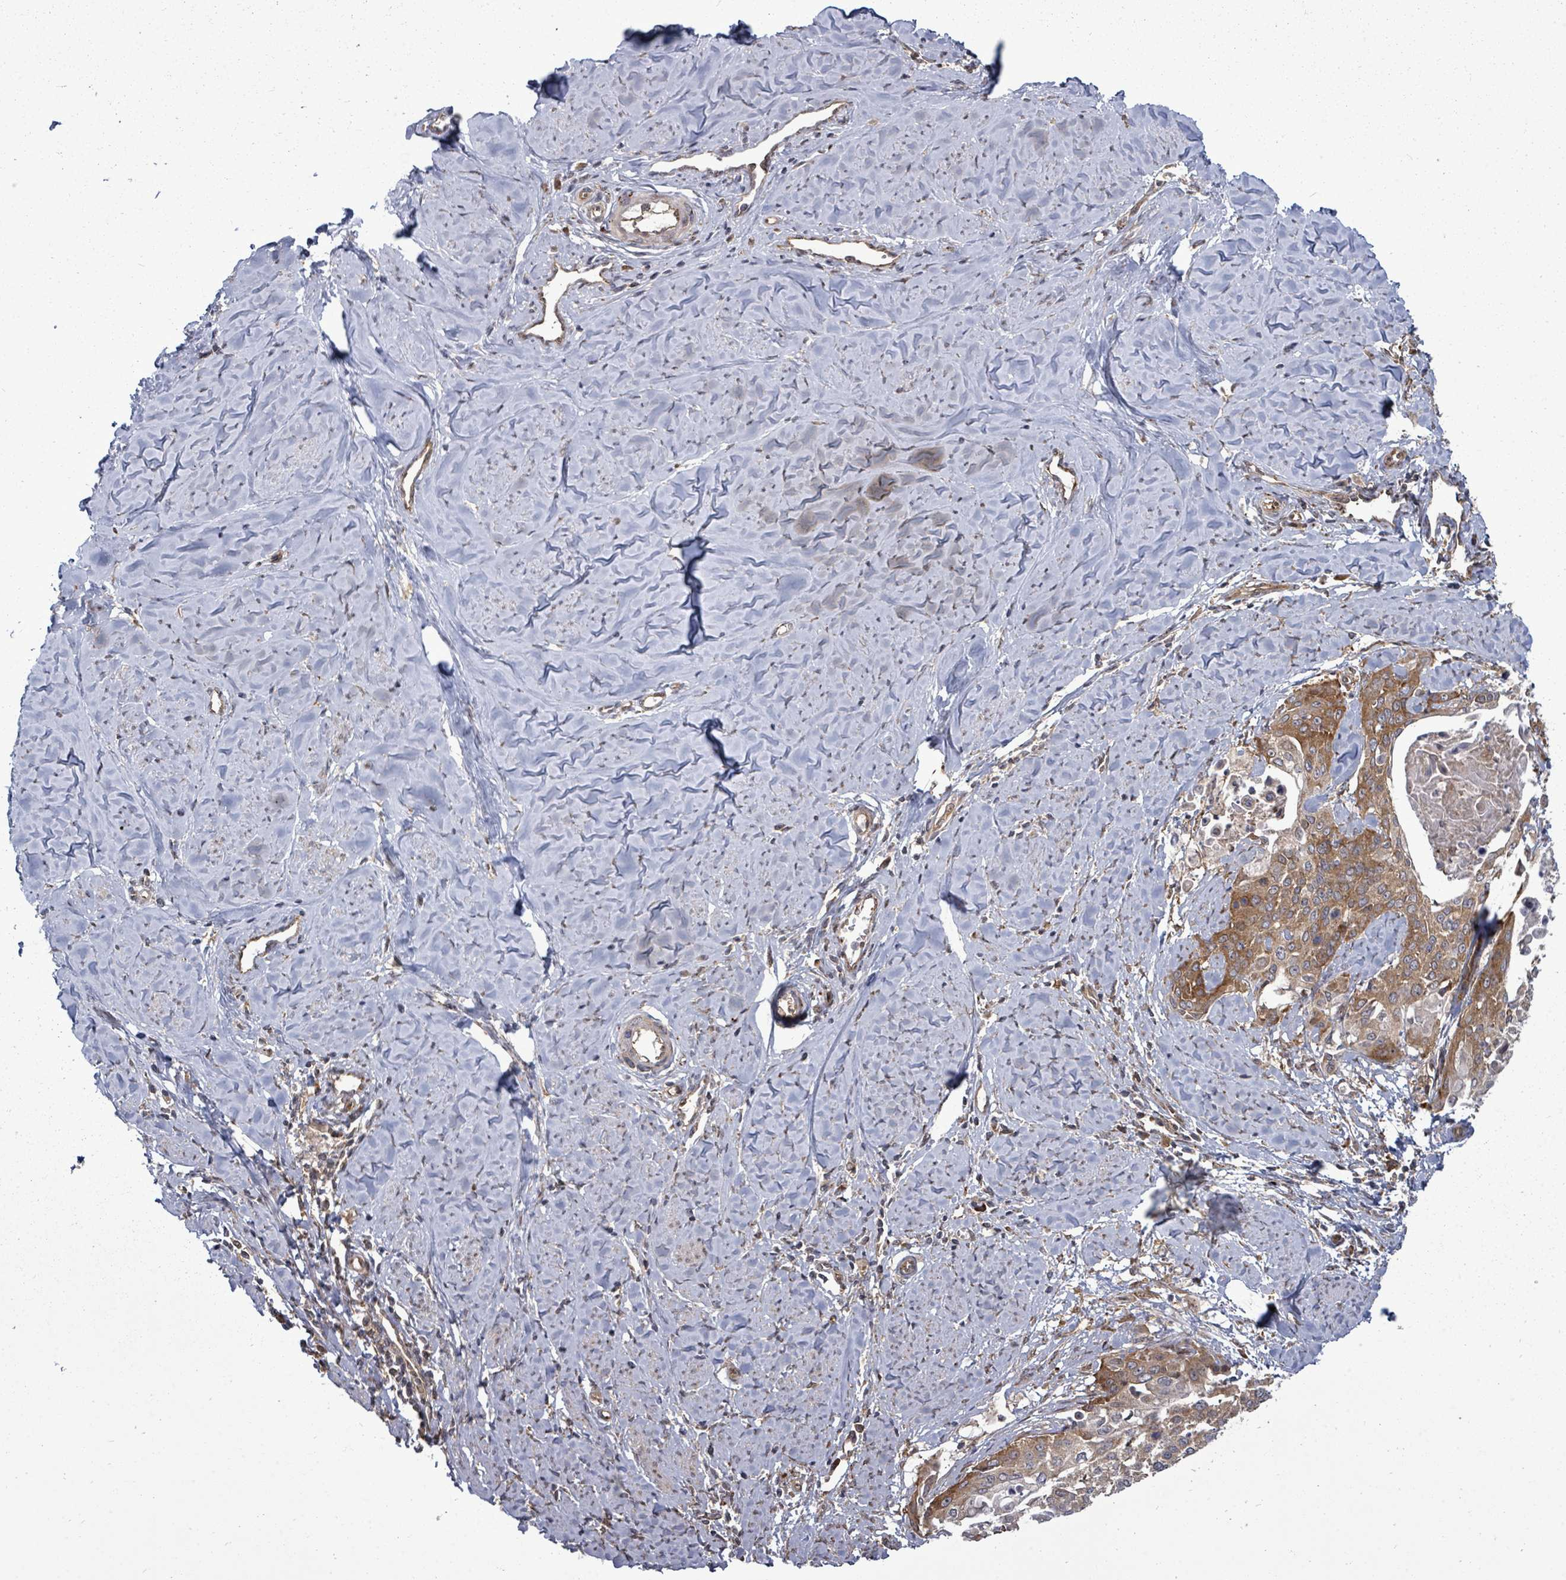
{"staining": {"intensity": "moderate", "quantity": ">75%", "location": "cytoplasmic/membranous"}, "tissue": "cervical cancer", "cell_type": "Tumor cells", "image_type": "cancer", "snomed": [{"axis": "morphology", "description": "Squamous cell carcinoma, NOS"}, {"axis": "topography", "description": "Cervix"}], "caption": "Moderate cytoplasmic/membranous expression for a protein is seen in approximately >75% of tumor cells of cervical squamous cell carcinoma using immunohistochemistry.", "gene": "EIF3C", "patient": {"sex": "female", "age": 44}}